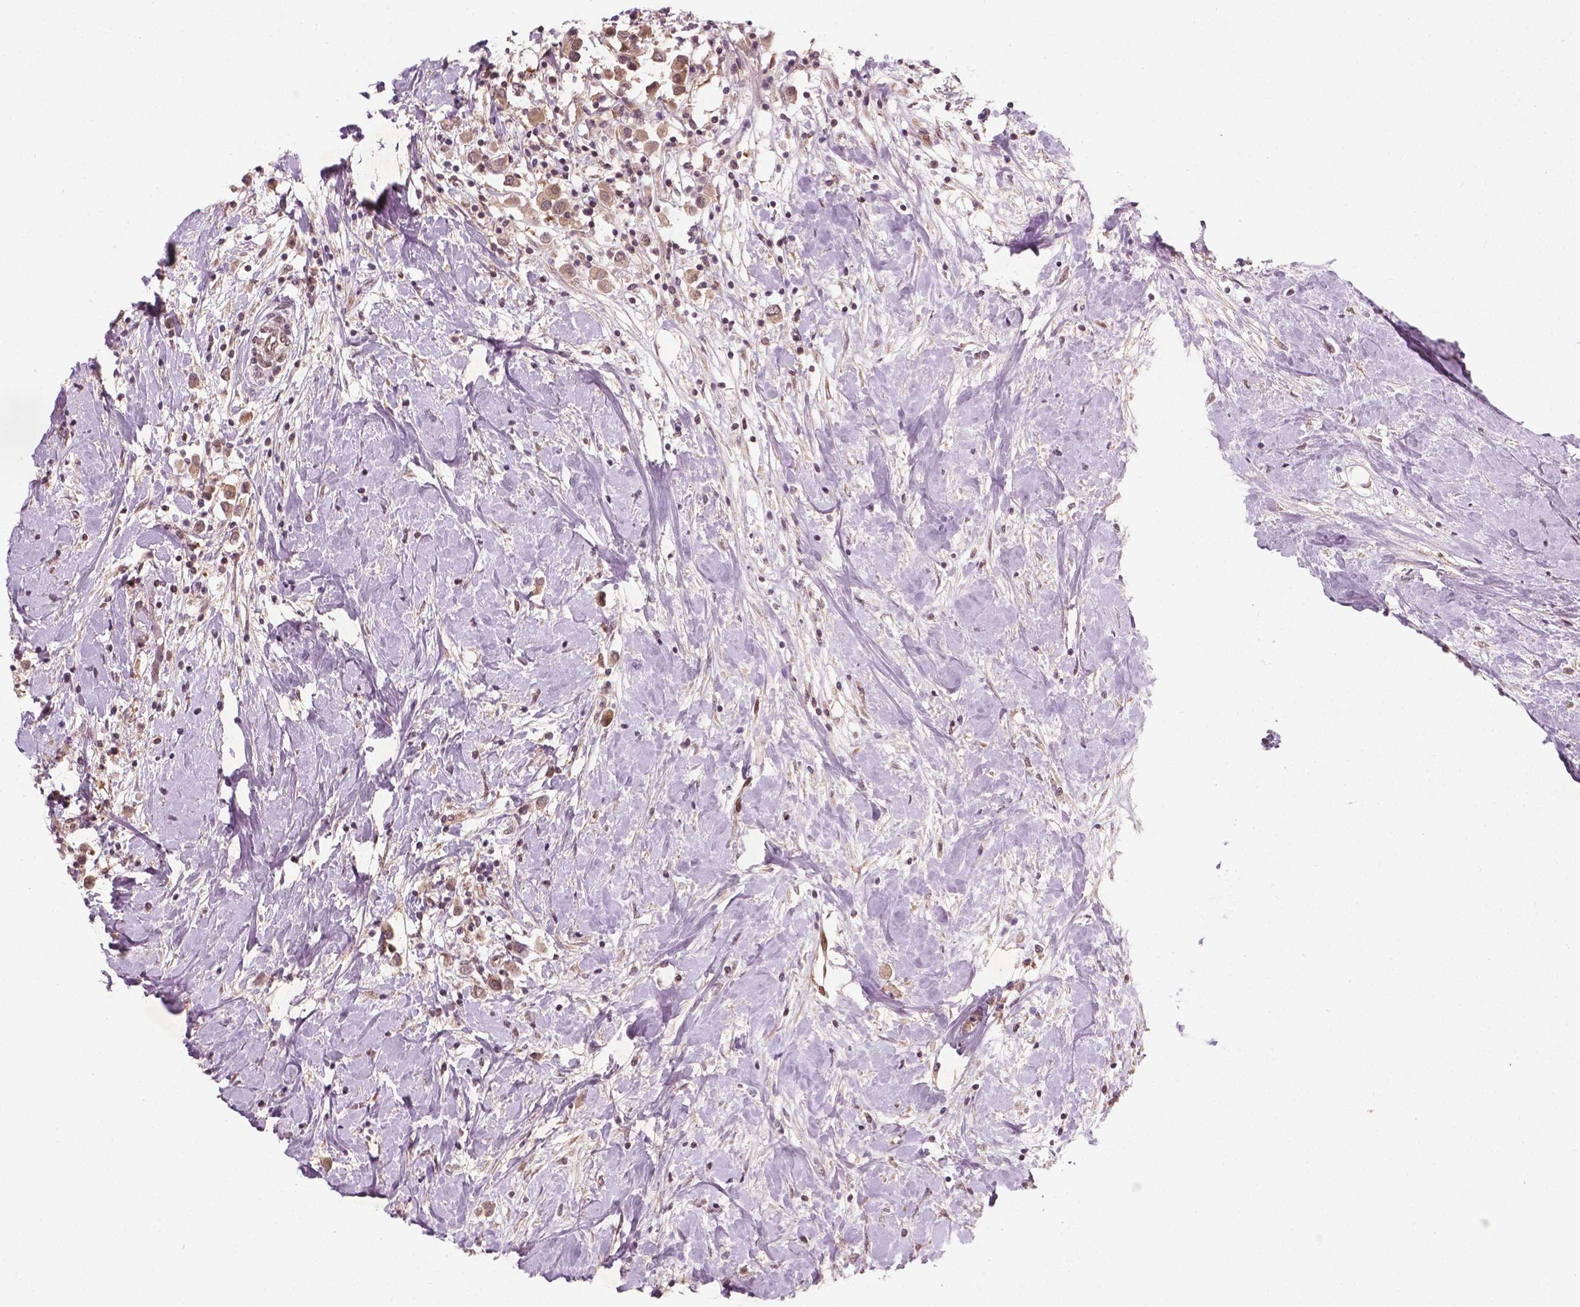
{"staining": {"intensity": "moderate", "quantity": ">75%", "location": "cytoplasmic/membranous,nuclear"}, "tissue": "breast cancer", "cell_type": "Tumor cells", "image_type": "cancer", "snomed": [{"axis": "morphology", "description": "Duct carcinoma"}, {"axis": "topography", "description": "Breast"}], "caption": "High-power microscopy captured an immunohistochemistry micrograph of breast cancer (infiltrating ductal carcinoma), revealing moderate cytoplasmic/membranous and nuclear expression in approximately >75% of tumor cells.", "gene": "NFAT5", "patient": {"sex": "female", "age": 61}}